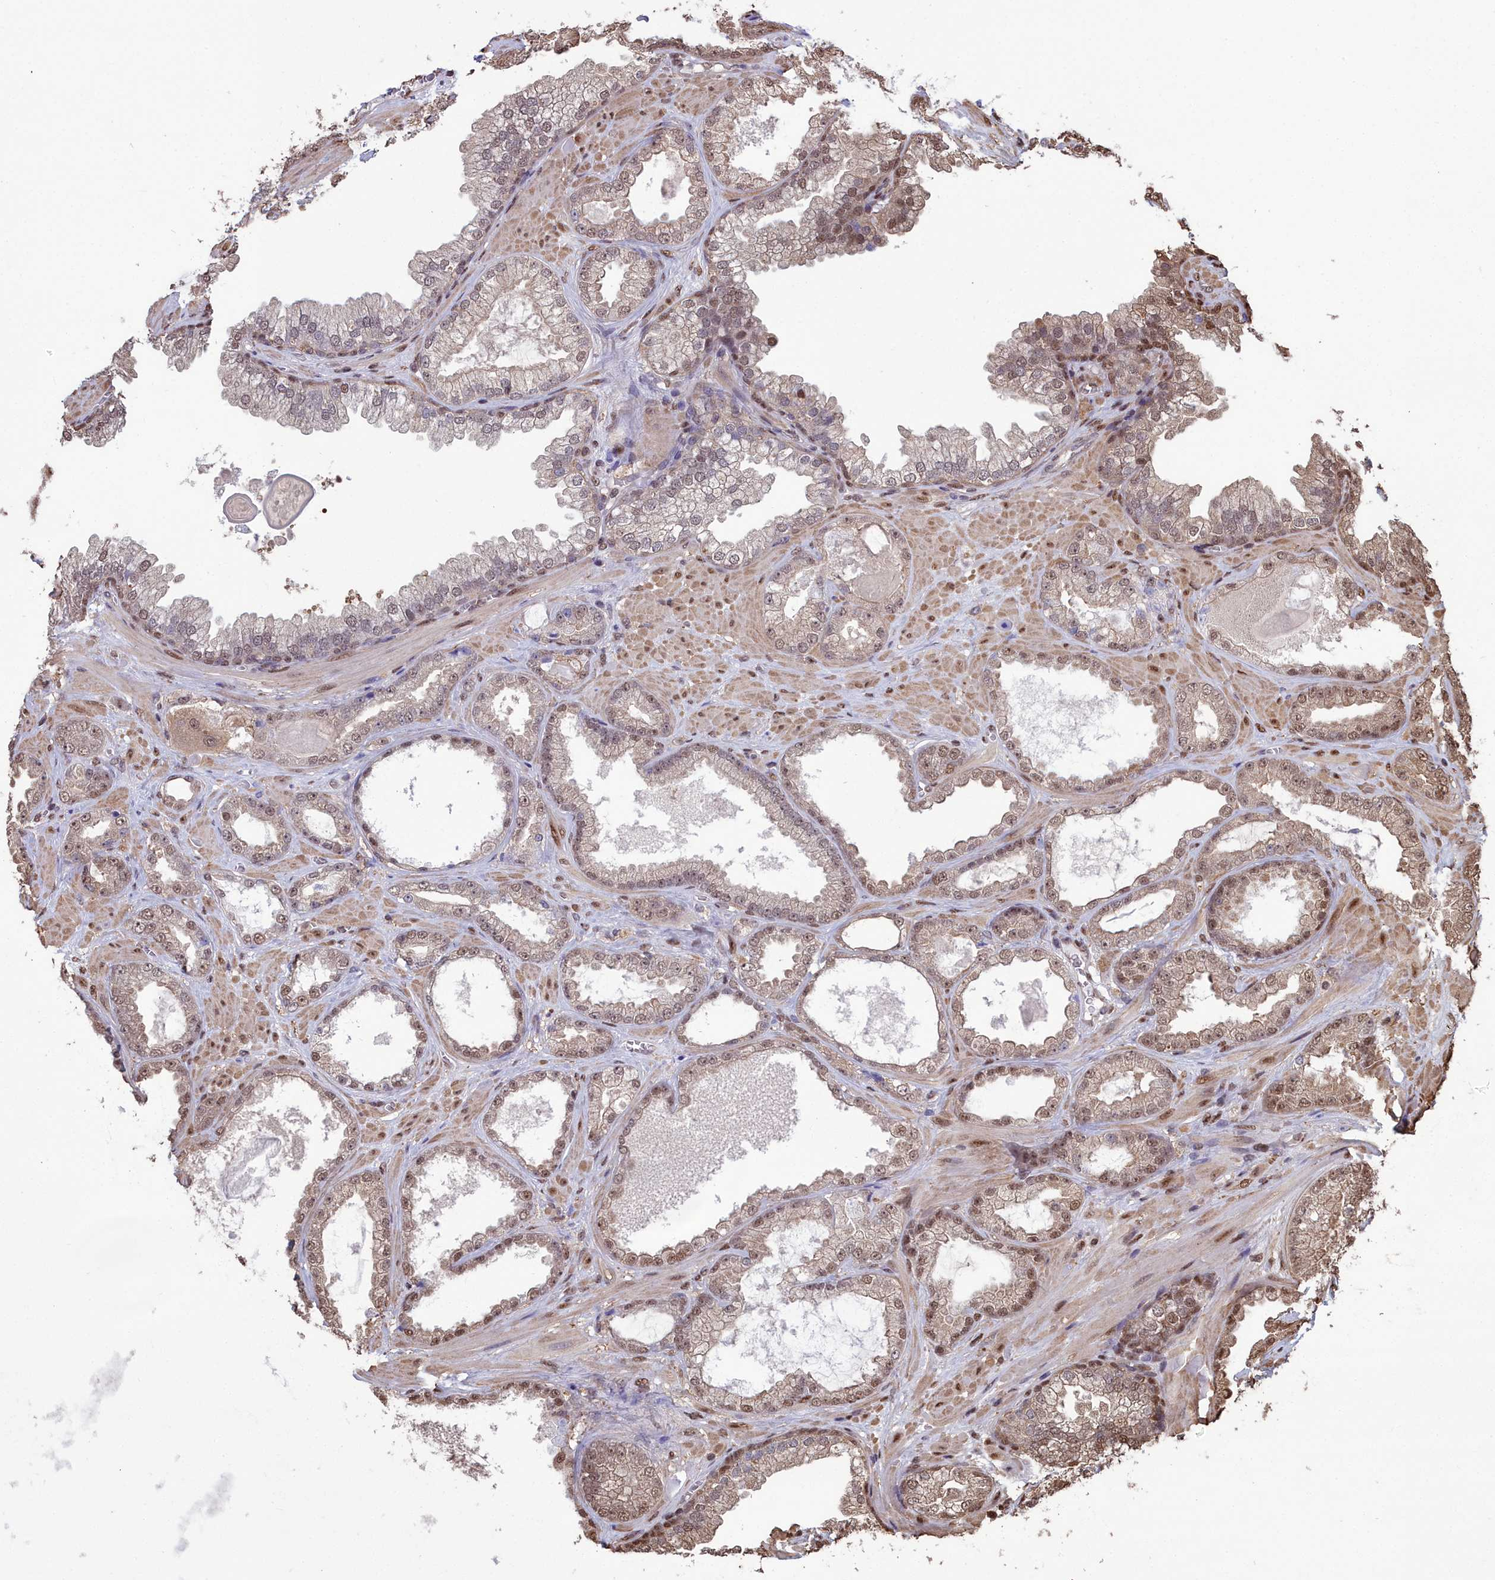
{"staining": {"intensity": "moderate", "quantity": ">75%", "location": "cytoplasmic/membranous,nuclear"}, "tissue": "prostate cancer", "cell_type": "Tumor cells", "image_type": "cancer", "snomed": [{"axis": "morphology", "description": "Adenocarcinoma, Low grade"}, {"axis": "topography", "description": "Prostate"}], "caption": "Moderate cytoplasmic/membranous and nuclear protein expression is appreciated in approximately >75% of tumor cells in adenocarcinoma (low-grade) (prostate).", "gene": "GAPDH", "patient": {"sex": "male", "age": 57}}